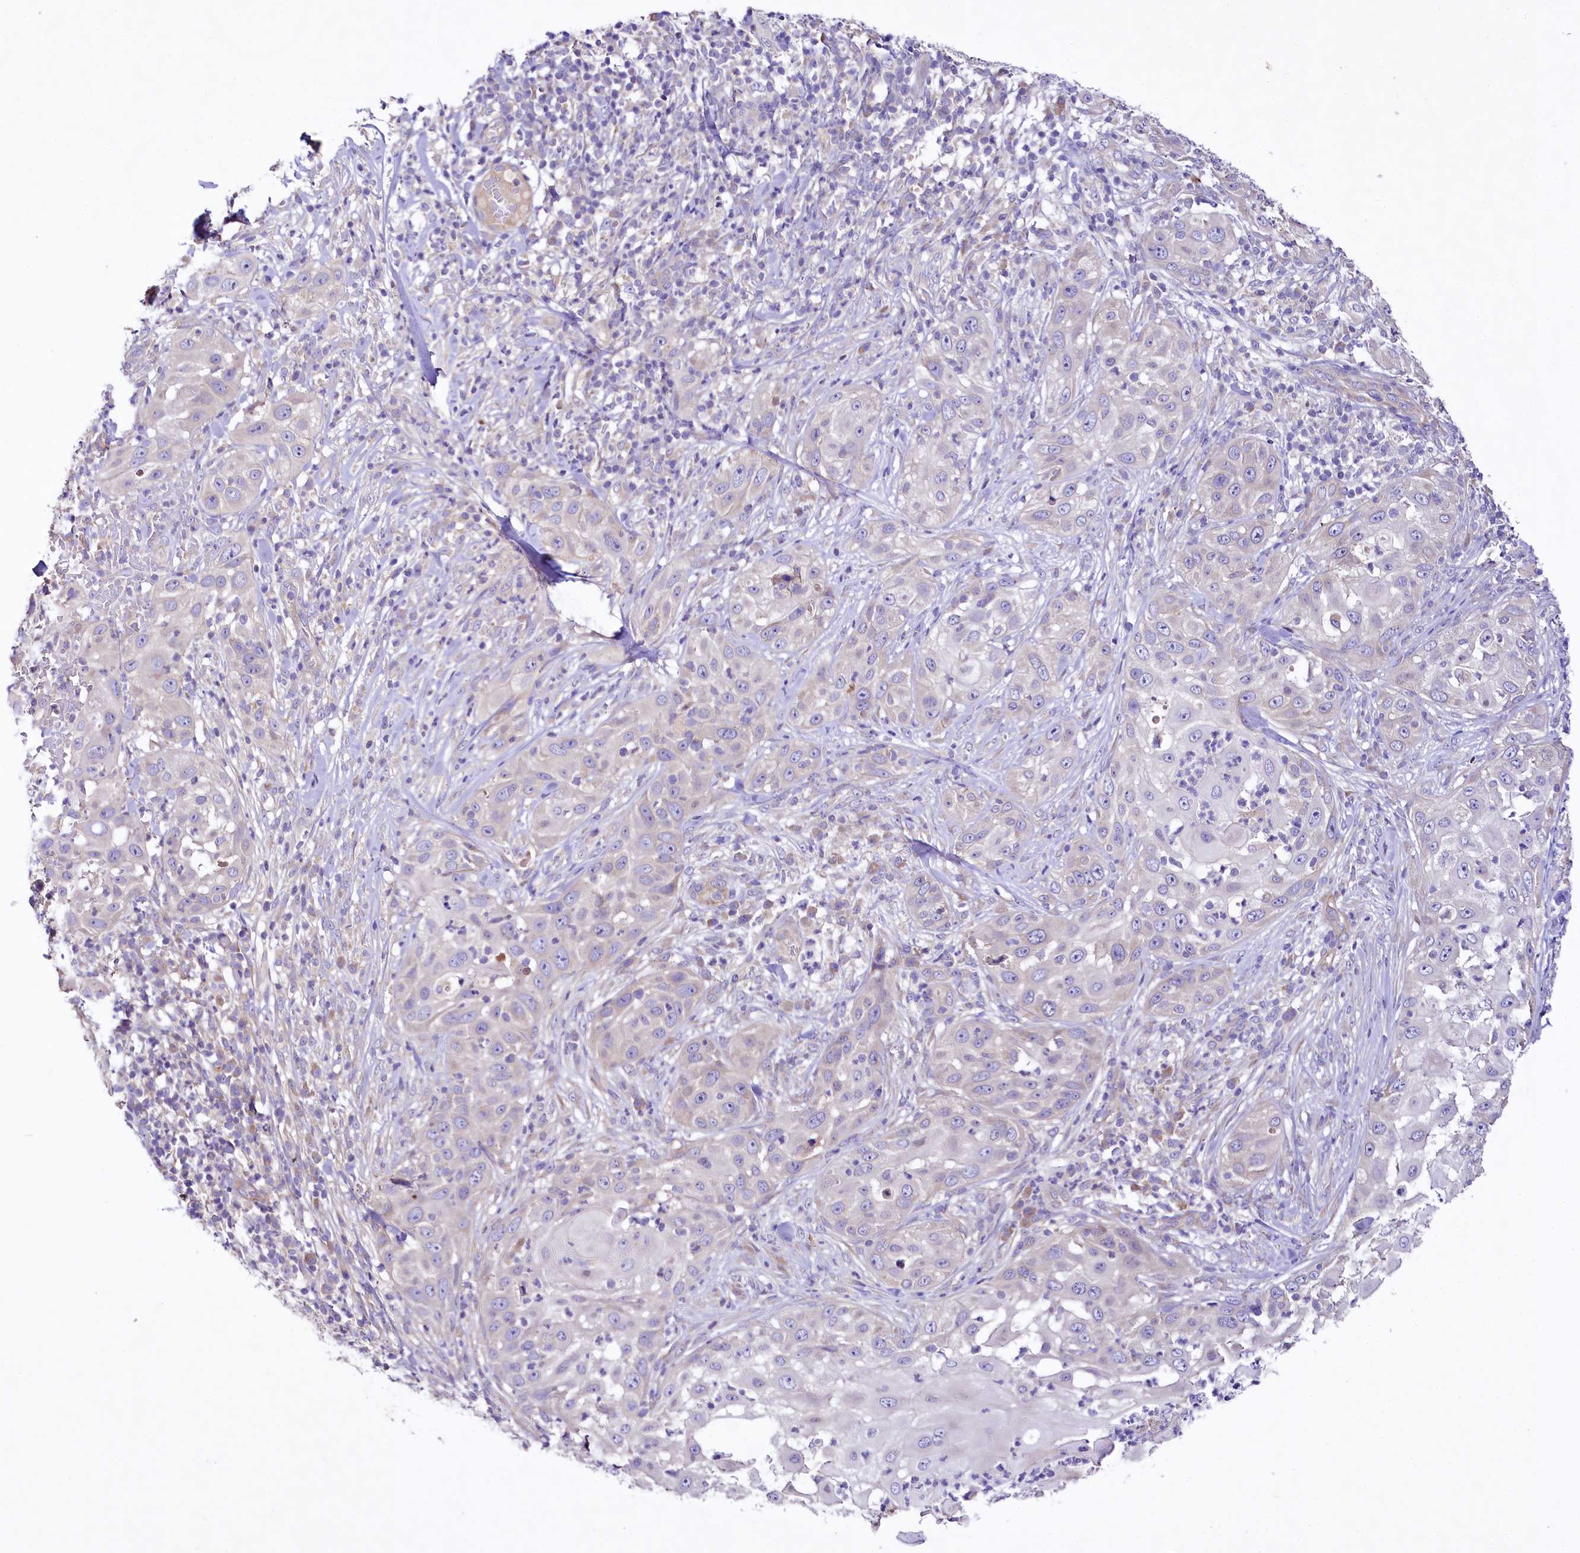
{"staining": {"intensity": "negative", "quantity": "none", "location": "none"}, "tissue": "skin cancer", "cell_type": "Tumor cells", "image_type": "cancer", "snomed": [{"axis": "morphology", "description": "Squamous cell carcinoma, NOS"}, {"axis": "topography", "description": "Skin"}], "caption": "Tumor cells show no significant protein positivity in skin squamous cell carcinoma.", "gene": "VPS11", "patient": {"sex": "female", "age": 44}}